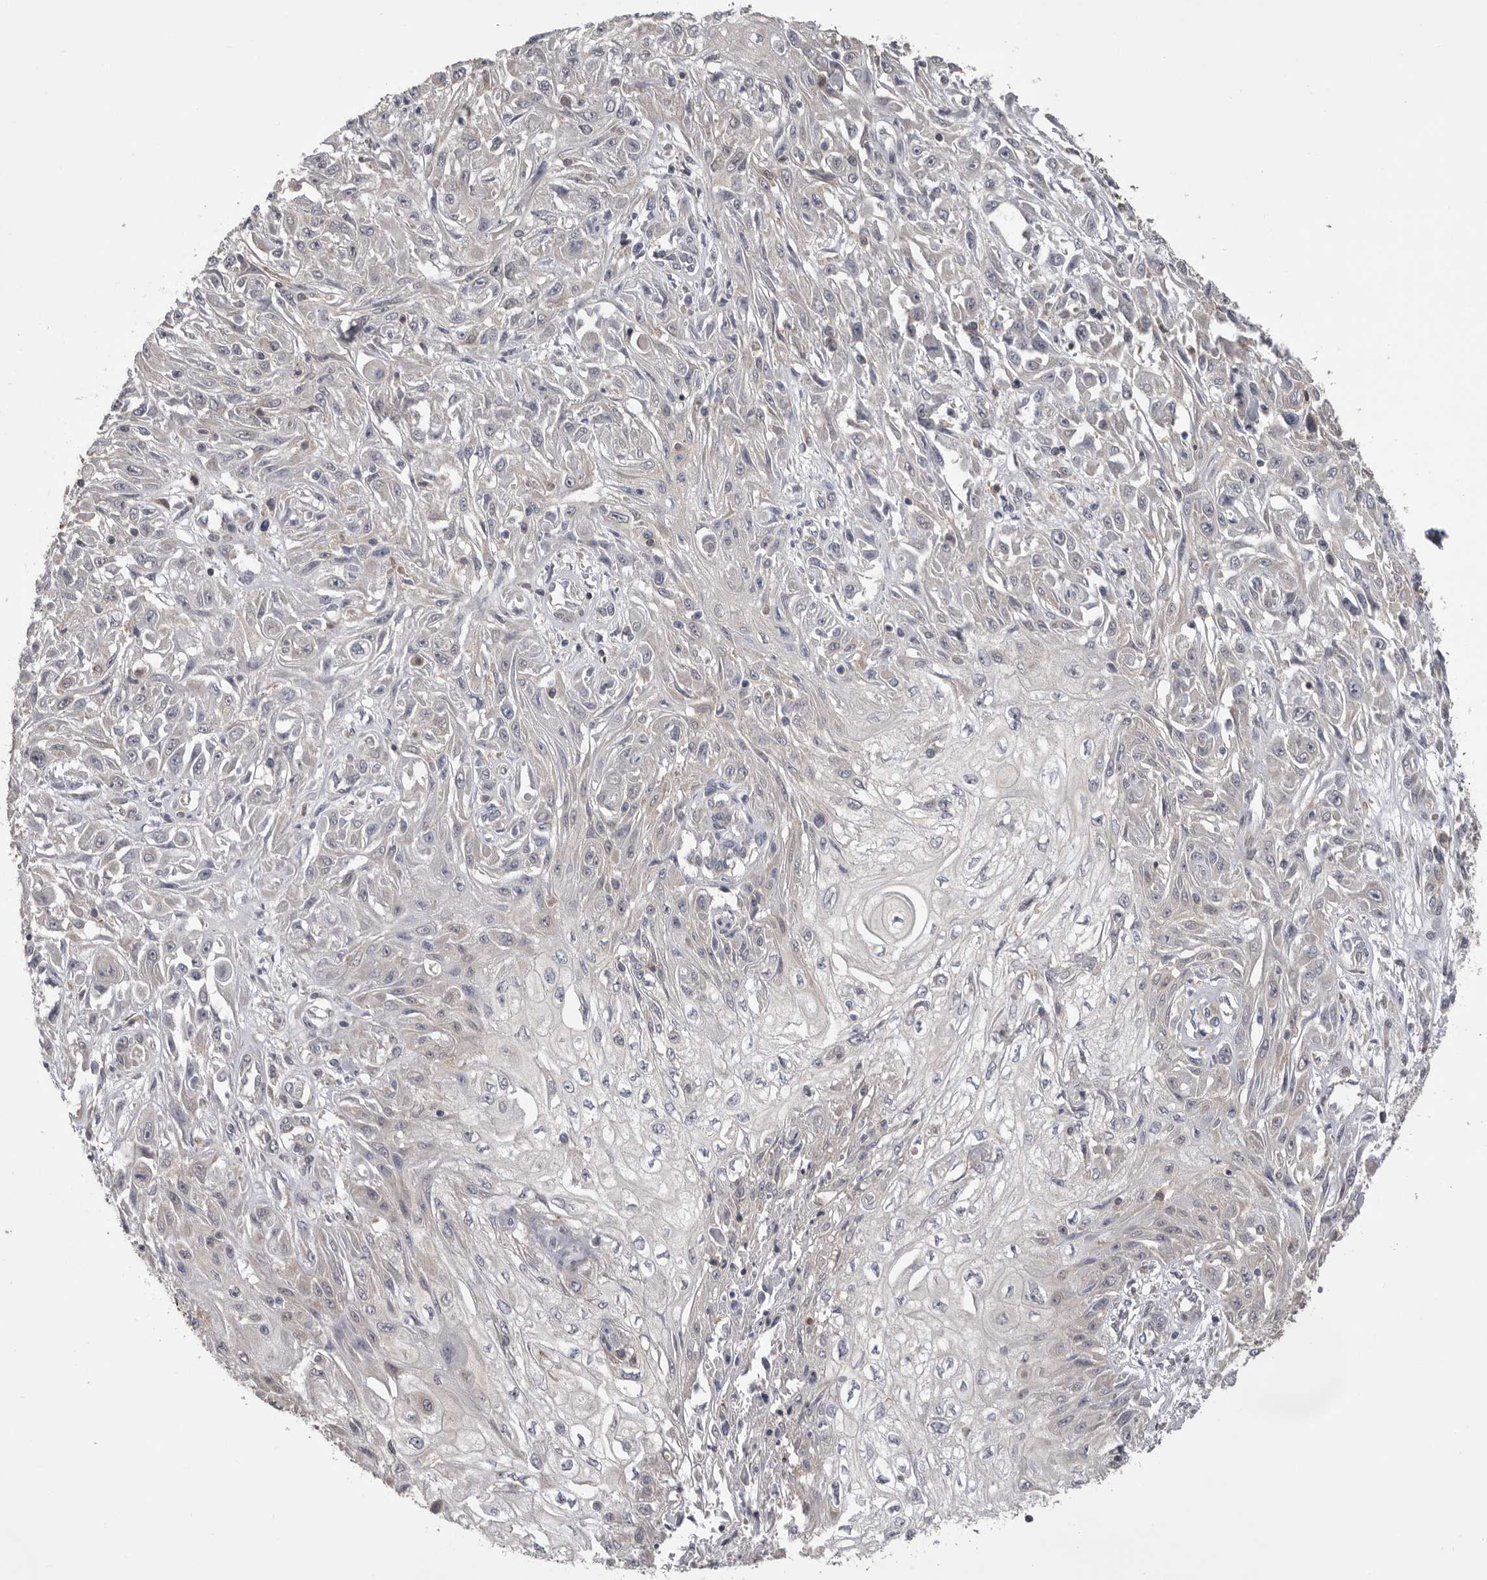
{"staining": {"intensity": "negative", "quantity": "none", "location": "none"}, "tissue": "skin cancer", "cell_type": "Tumor cells", "image_type": "cancer", "snomed": [{"axis": "morphology", "description": "Squamous cell carcinoma, NOS"}, {"axis": "morphology", "description": "Squamous cell carcinoma, metastatic, NOS"}, {"axis": "topography", "description": "Skin"}, {"axis": "topography", "description": "Lymph node"}], "caption": "A high-resolution micrograph shows IHC staining of metastatic squamous cell carcinoma (skin), which demonstrates no significant staining in tumor cells.", "gene": "MDH1", "patient": {"sex": "male", "age": 75}}